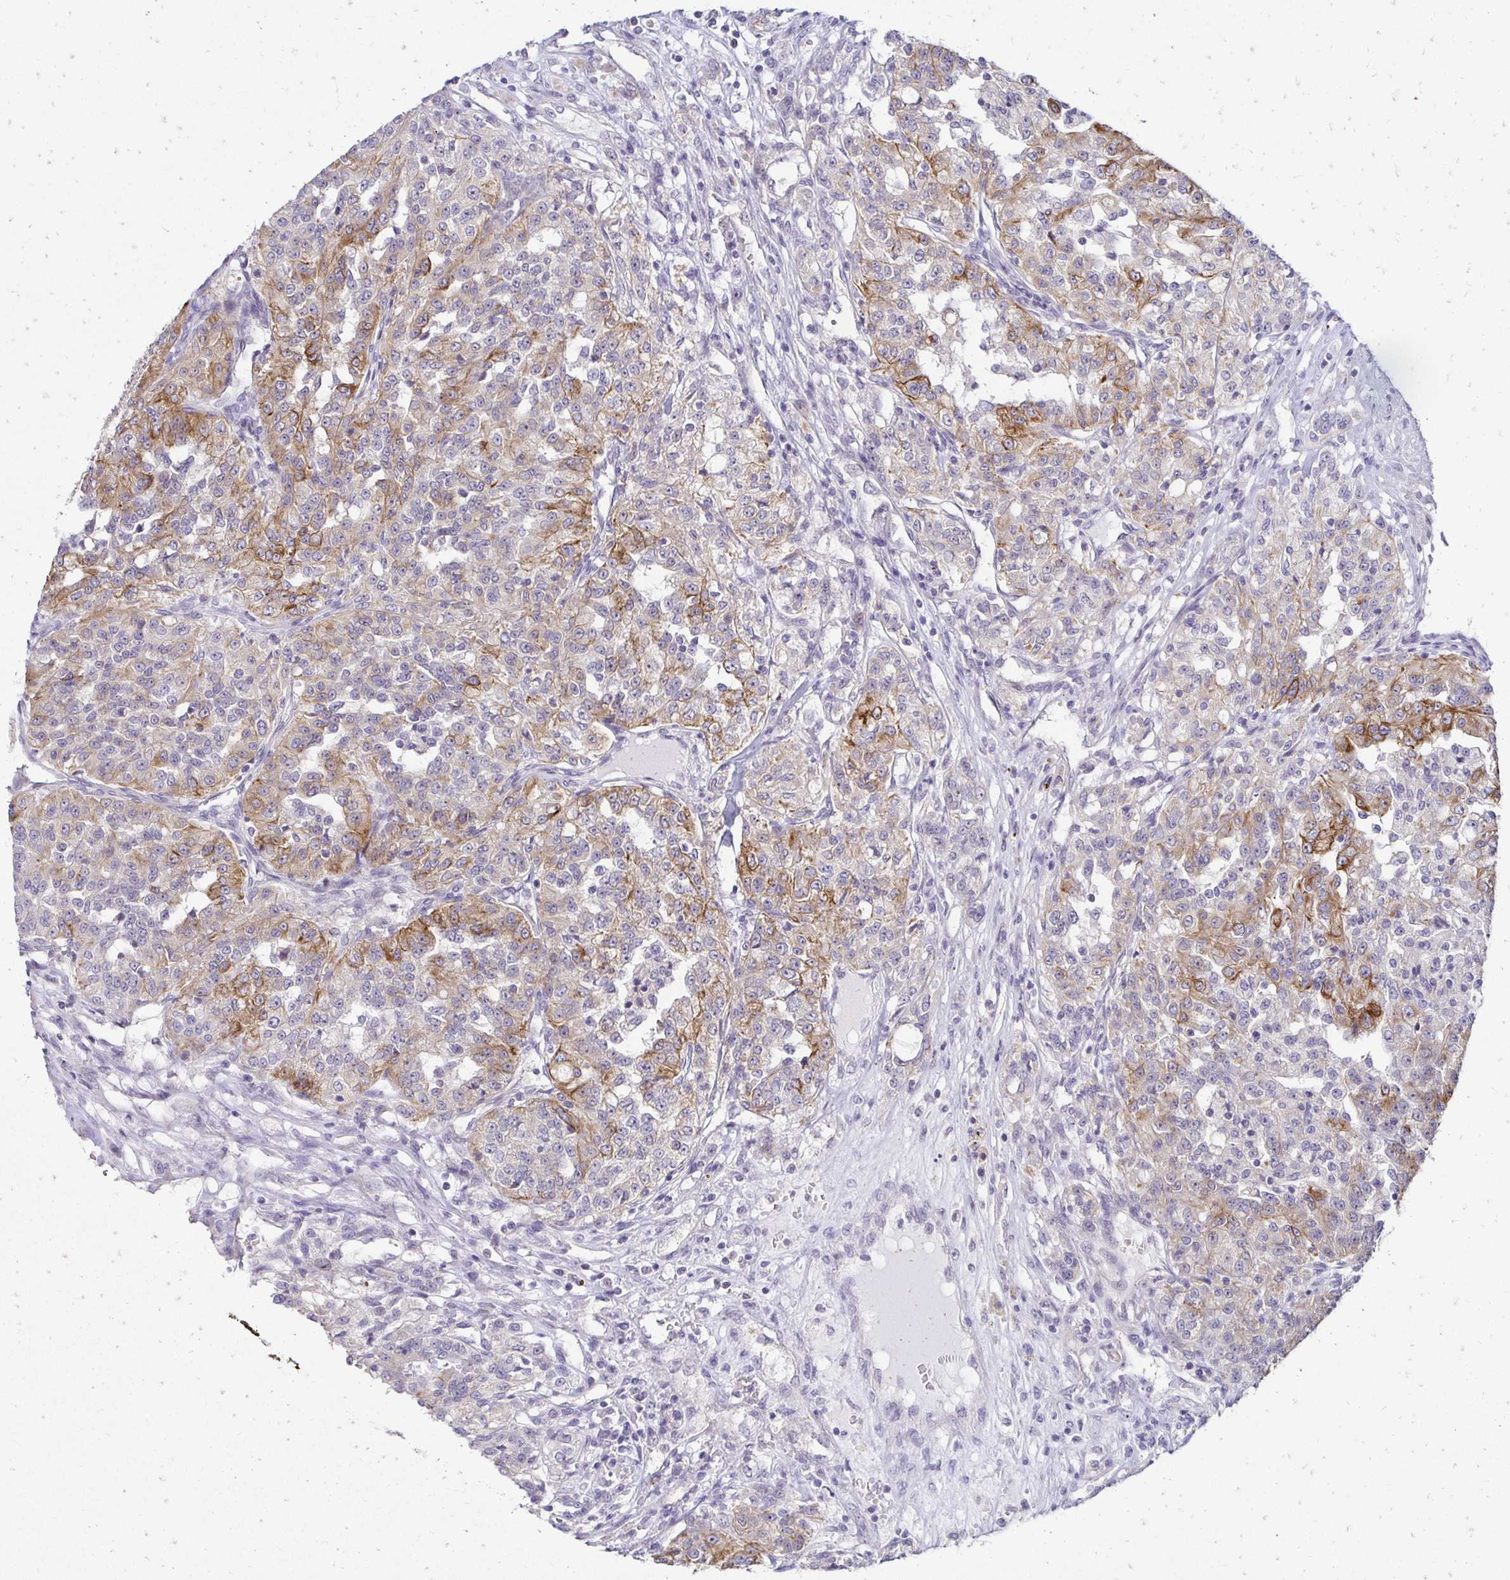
{"staining": {"intensity": "moderate", "quantity": "<25%", "location": "cytoplasmic/membranous"}, "tissue": "renal cancer", "cell_type": "Tumor cells", "image_type": "cancer", "snomed": [{"axis": "morphology", "description": "Adenocarcinoma, NOS"}, {"axis": "topography", "description": "Kidney"}], "caption": "A low amount of moderate cytoplasmic/membranous positivity is seen in about <25% of tumor cells in adenocarcinoma (renal) tissue. (Brightfield microscopy of DAB IHC at high magnification).", "gene": "C1QTNF2", "patient": {"sex": "female", "age": 63}}